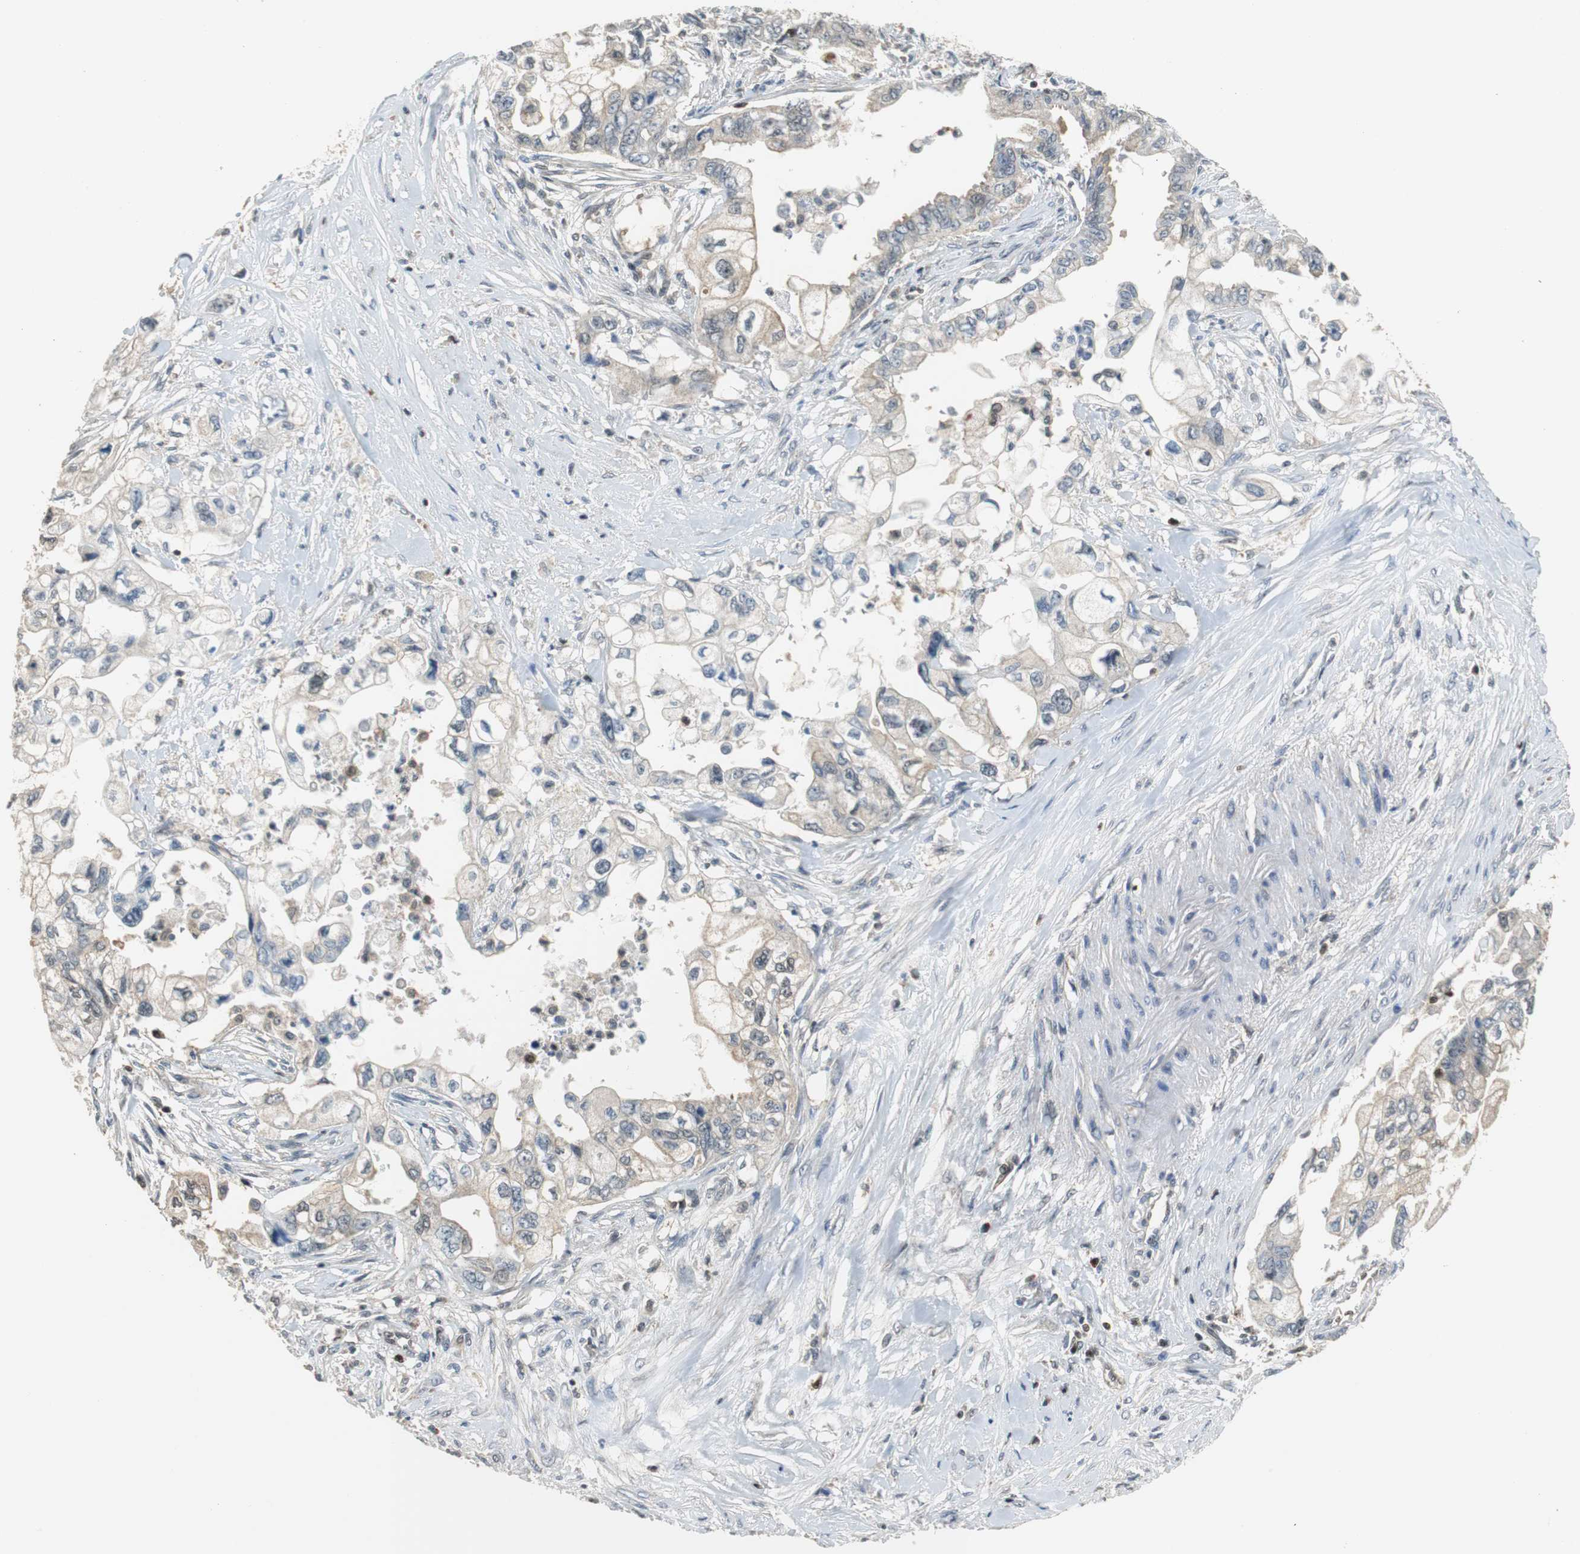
{"staining": {"intensity": "weak", "quantity": "25%-75%", "location": "cytoplasmic/membranous"}, "tissue": "pancreatic cancer", "cell_type": "Tumor cells", "image_type": "cancer", "snomed": [{"axis": "morphology", "description": "Normal tissue, NOS"}, {"axis": "topography", "description": "Pancreas"}], "caption": "A high-resolution photomicrograph shows immunohistochemistry staining of pancreatic cancer, which reveals weak cytoplasmic/membranous staining in about 25%-75% of tumor cells. Using DAB (3,3'-diaminobenzidine) (brown) and hematoxylin (blue) stains, captured at high magnification using brightfield microscopy.", "gene": "GSDMD", "patient": {"sex": "male", "age": 42}}